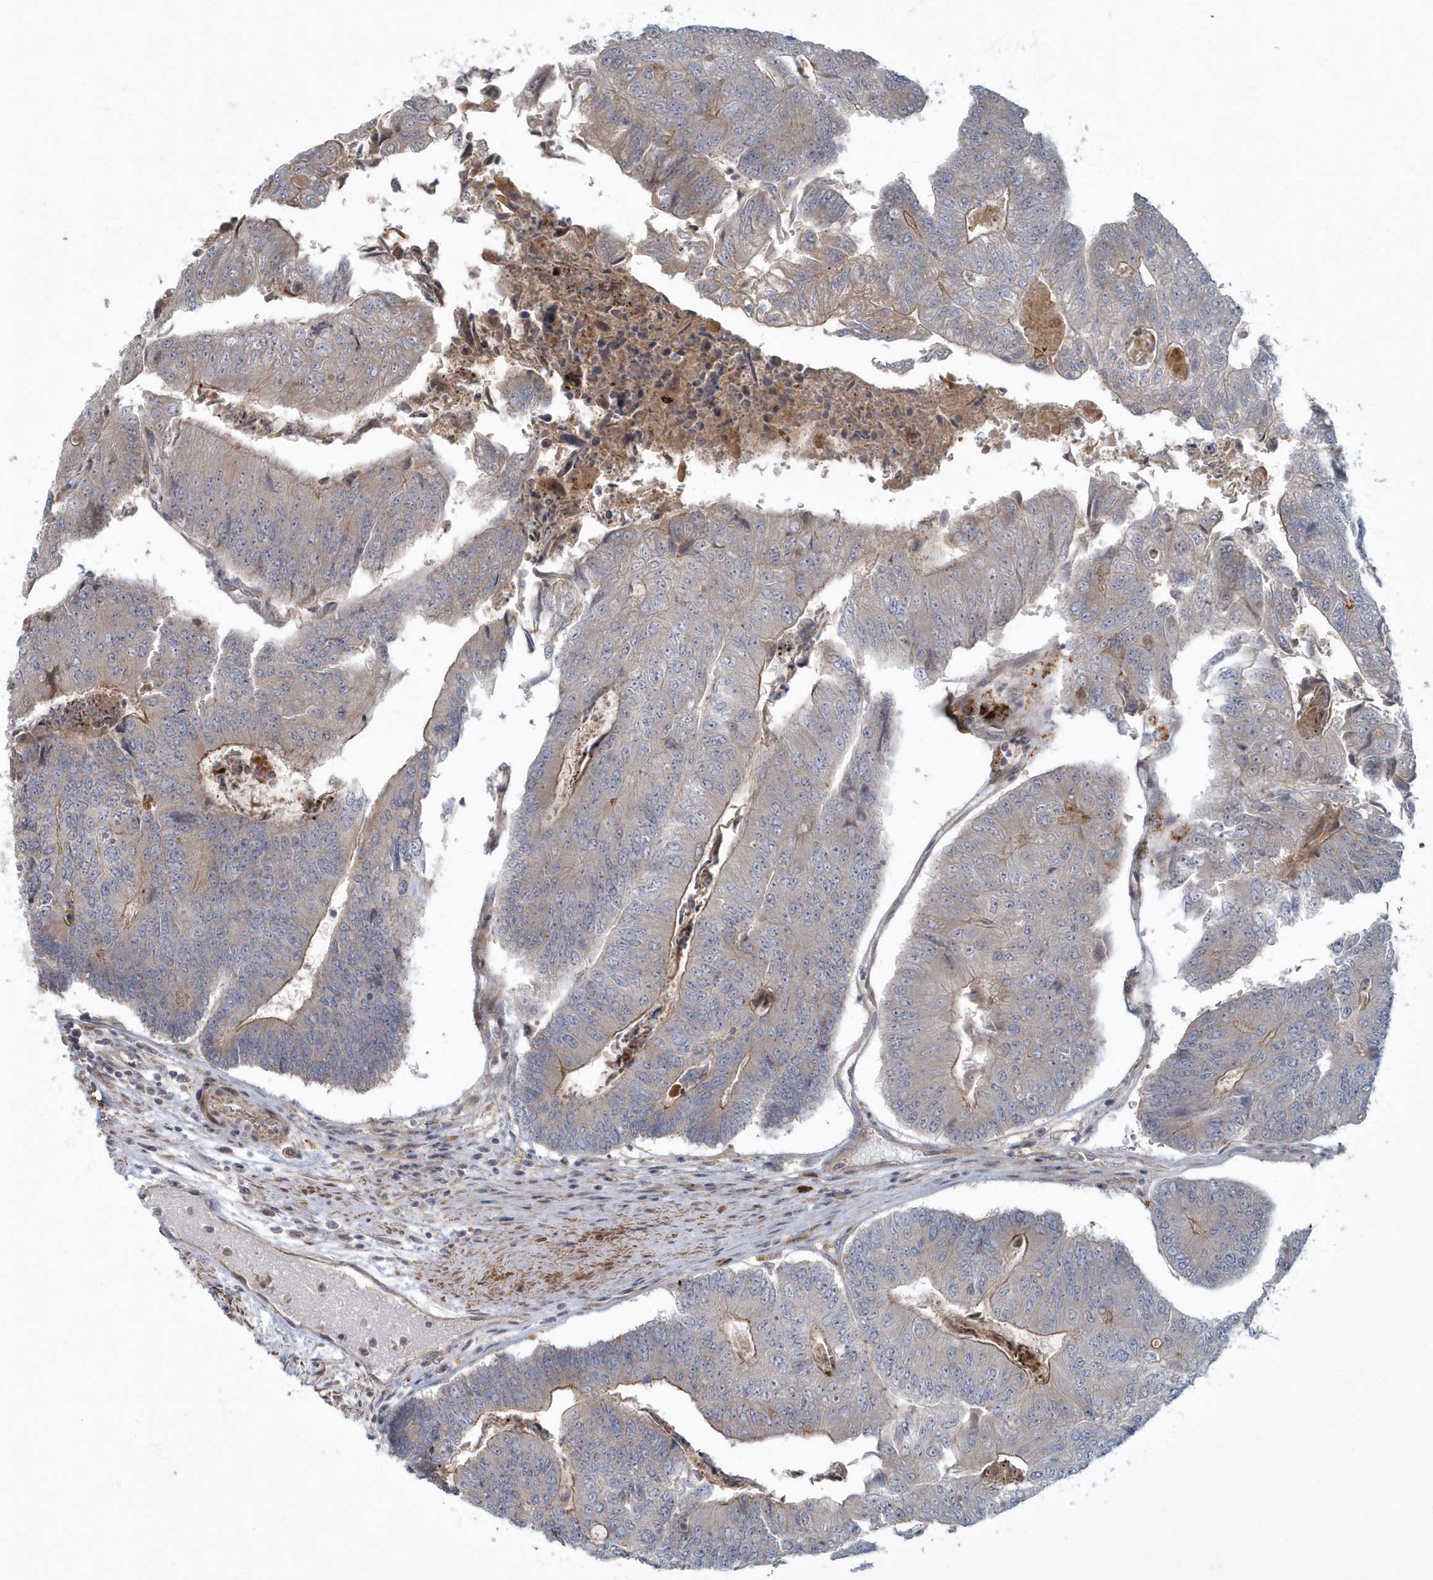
{"staining": {"intensity": "weak", "quantity": "25%-75%", "location": "cytoplasmic/membranous"}, "tissue": "colorectal cancer", "cell_type": "Tumor cells", "image_type": "cancer", "snomed": [{"axis": "morphology", "description": "Adenocarcinoma, NOS"}, {"axis": "topography", "description": "Colon"}], "caption": "Immunohistochemical staining of adenocarcinoma (colorectal) reveals low levels of weak cytoplasmic/membranous protein staining in approximately 25%-75% of tumor cells.", "gene": "ARHGEF38", "patient": {"sex": "female", "age": 67}}